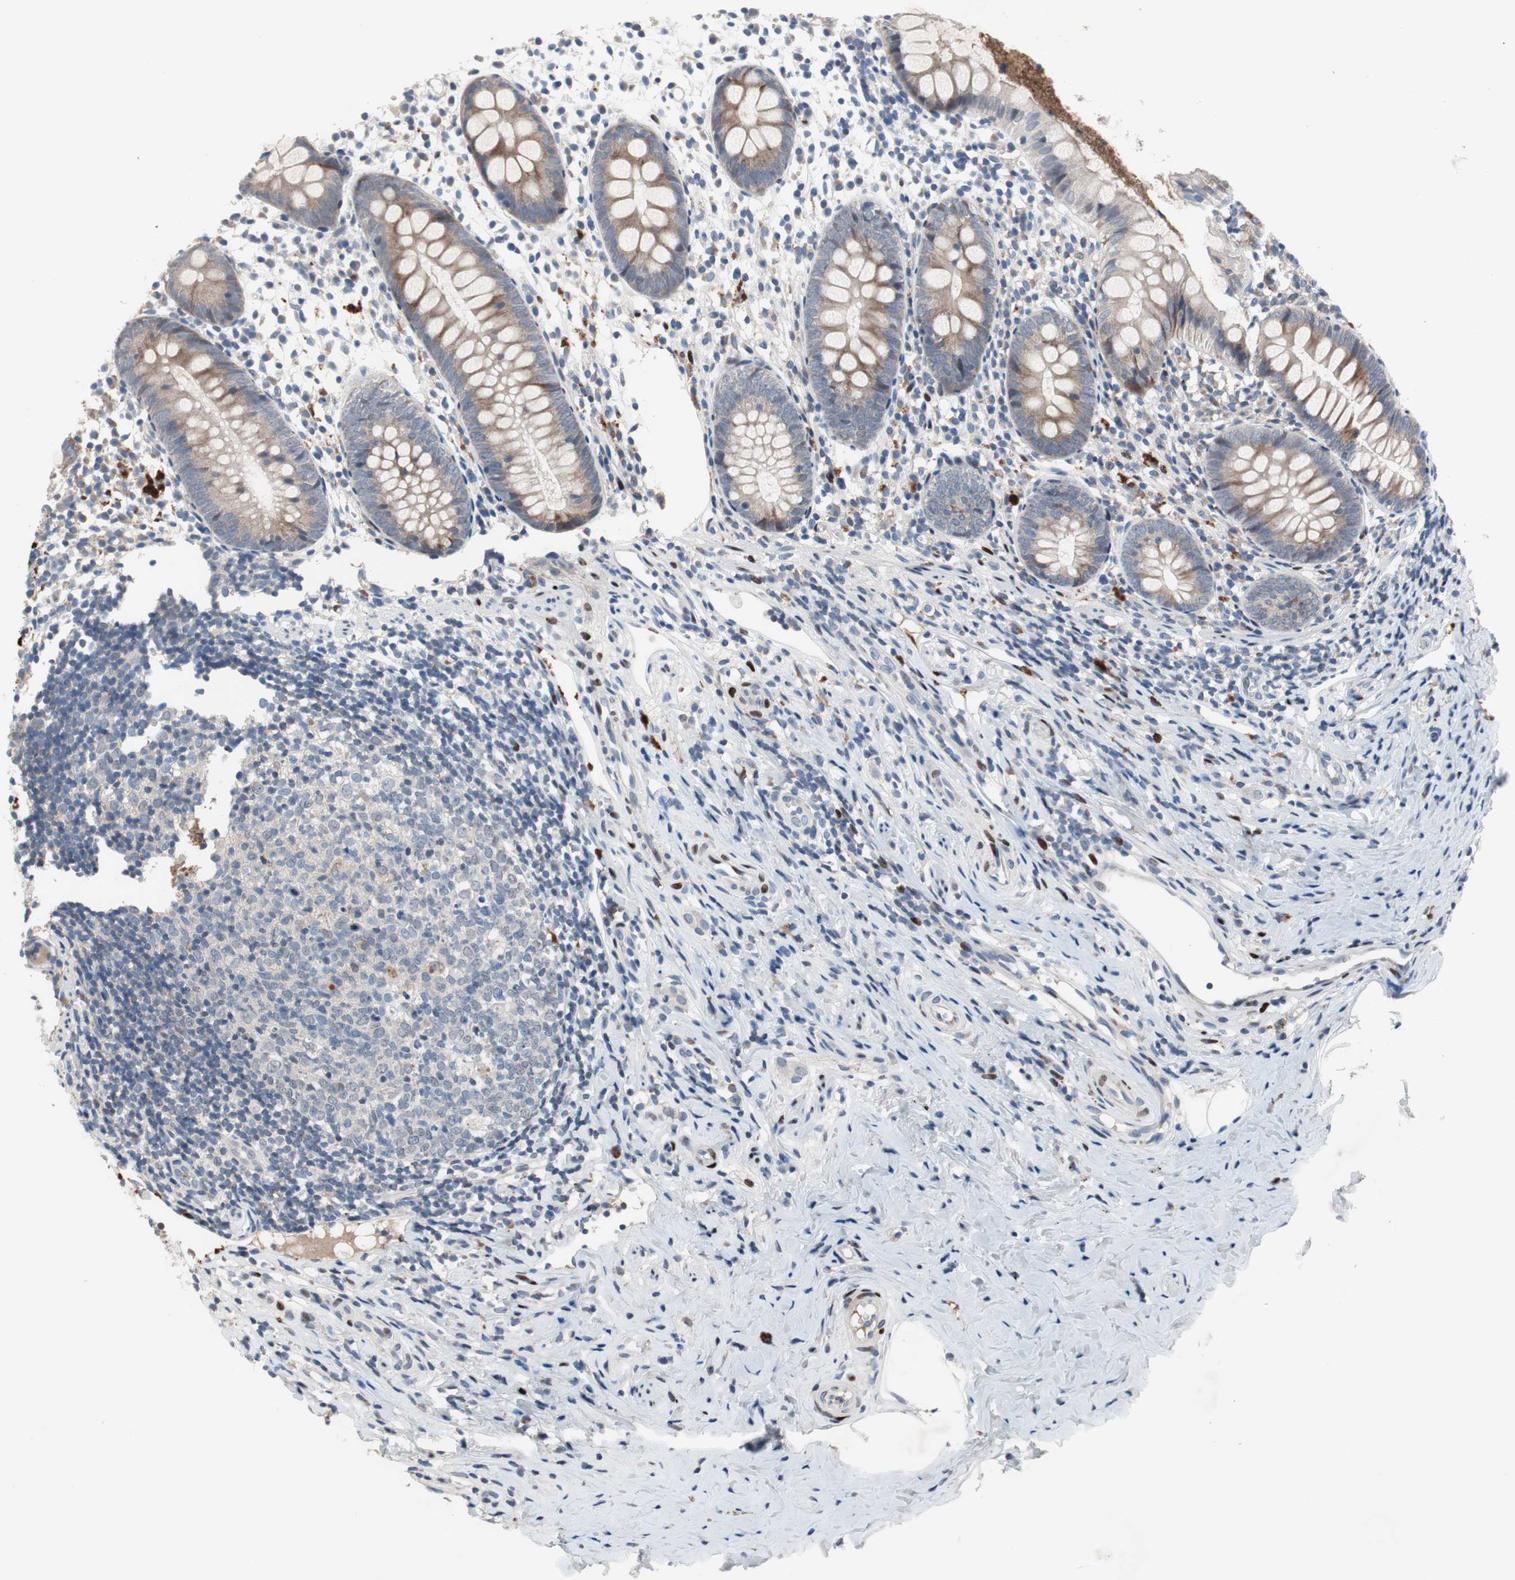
{"staining": {"intensity": "moderate", "quantity": ">75%", "location": "cytoplasmic/membranous"}, "tissue": "appendix", "cell_type": "Glandular cells", "image_type": "normal", "snomed": [{"axis": "morphology", "description": "Normal tissue, NOS"}, {"axis": "topography", "description": "Appendix"}], "caption": "Glandular cells show medium levels of moderate cytoplasmic/membranous staining in about >75% of cells in benign appendix.", "gene": "MUTYH", "patient": {"sex": "female", "age": 20}}